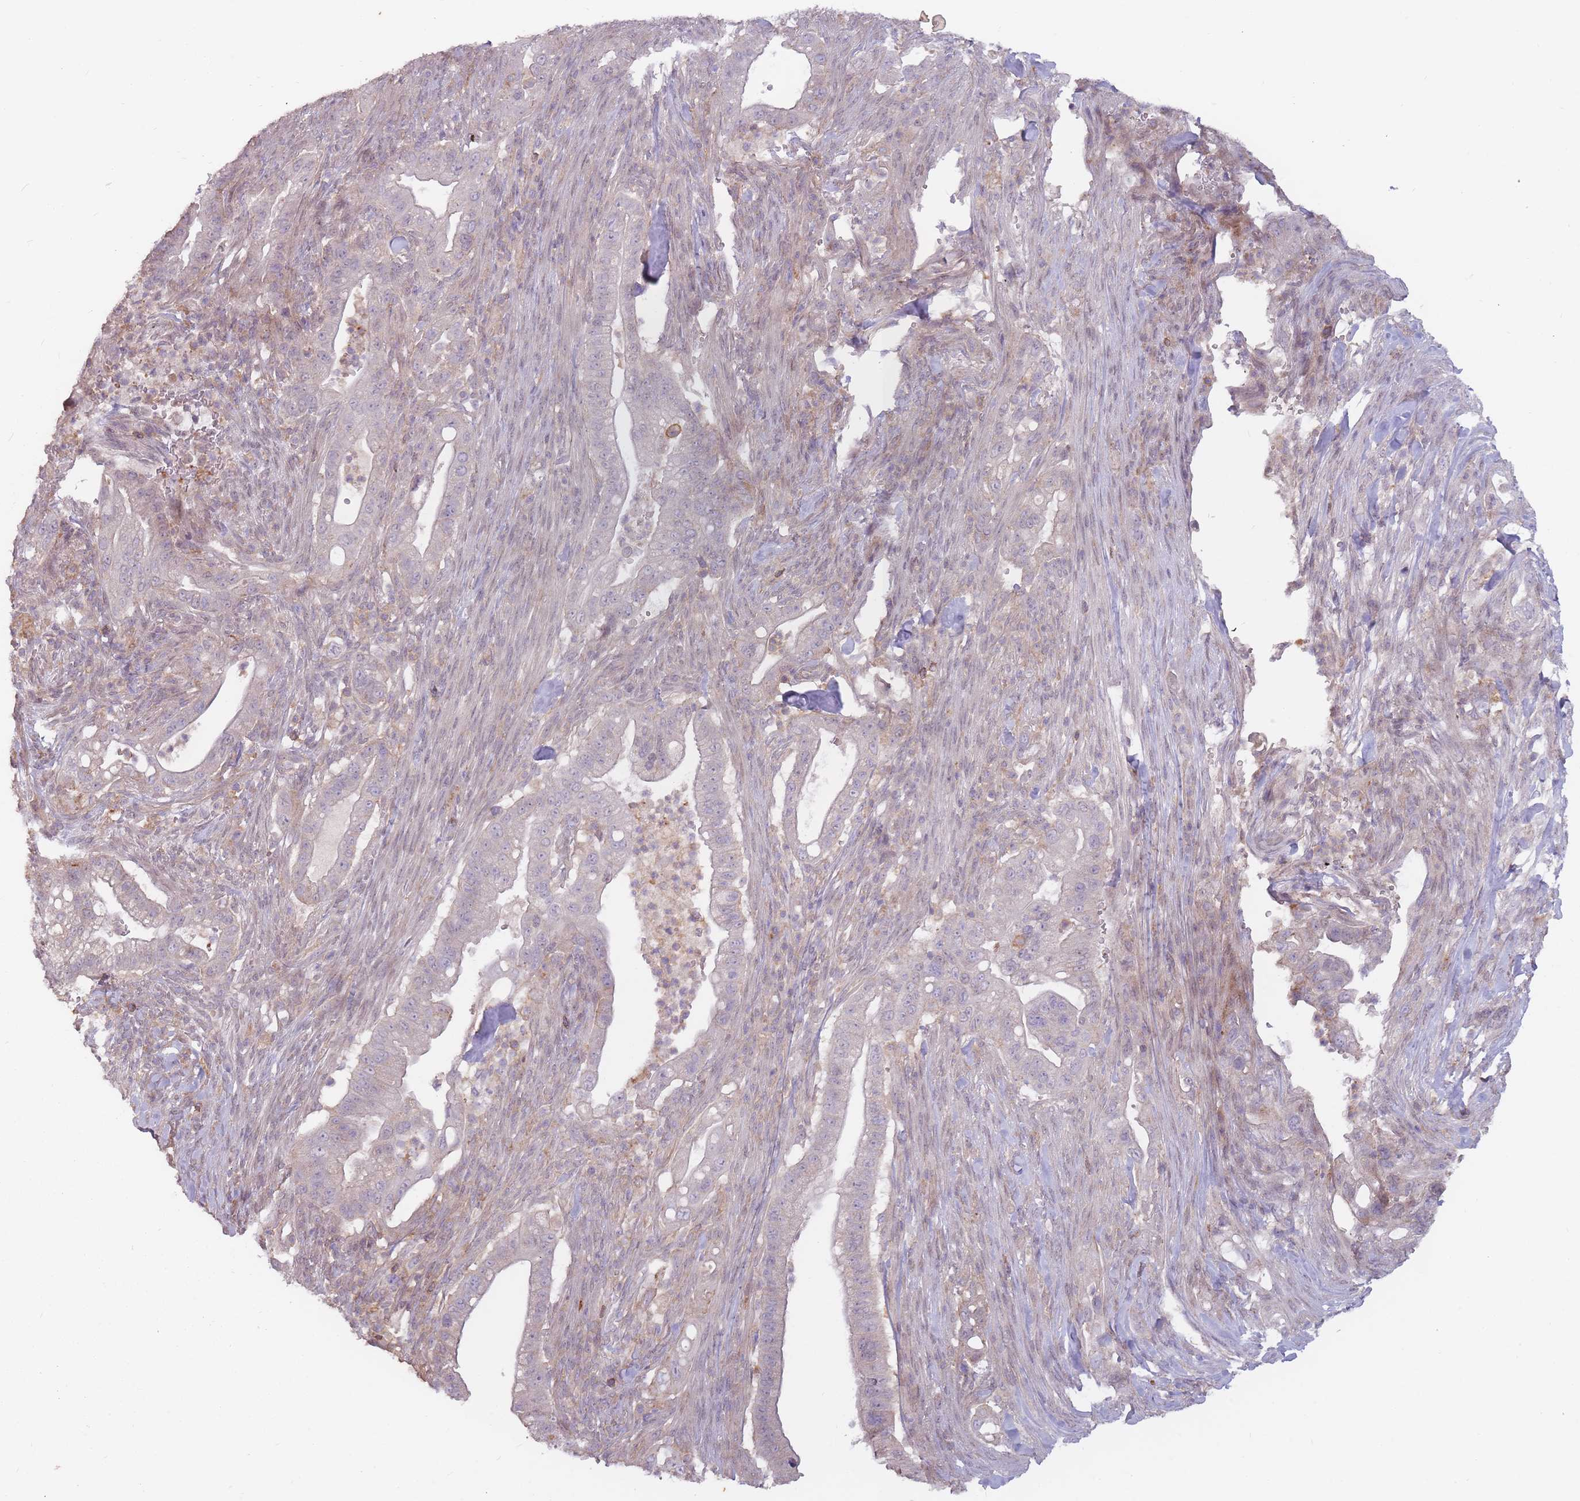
{"staining": {"intensity": "negative", "quantity": "none", "location": "none"}, "tissue": "pancreatic cancer", "cell_type": "Tumor cells", "image_type": "cancer", "snomed": [{"axis": "morphology", "description": "Adenocarcinoma, NOS"}, {"axis": "topography", "description": "Pancreas"}], "caption": "Image shows no significant protein staining in tumor cells of adenocarcinoma (pancreatic).", "gene": "TET3", "patient": {"sex": "male", "age": 44}}